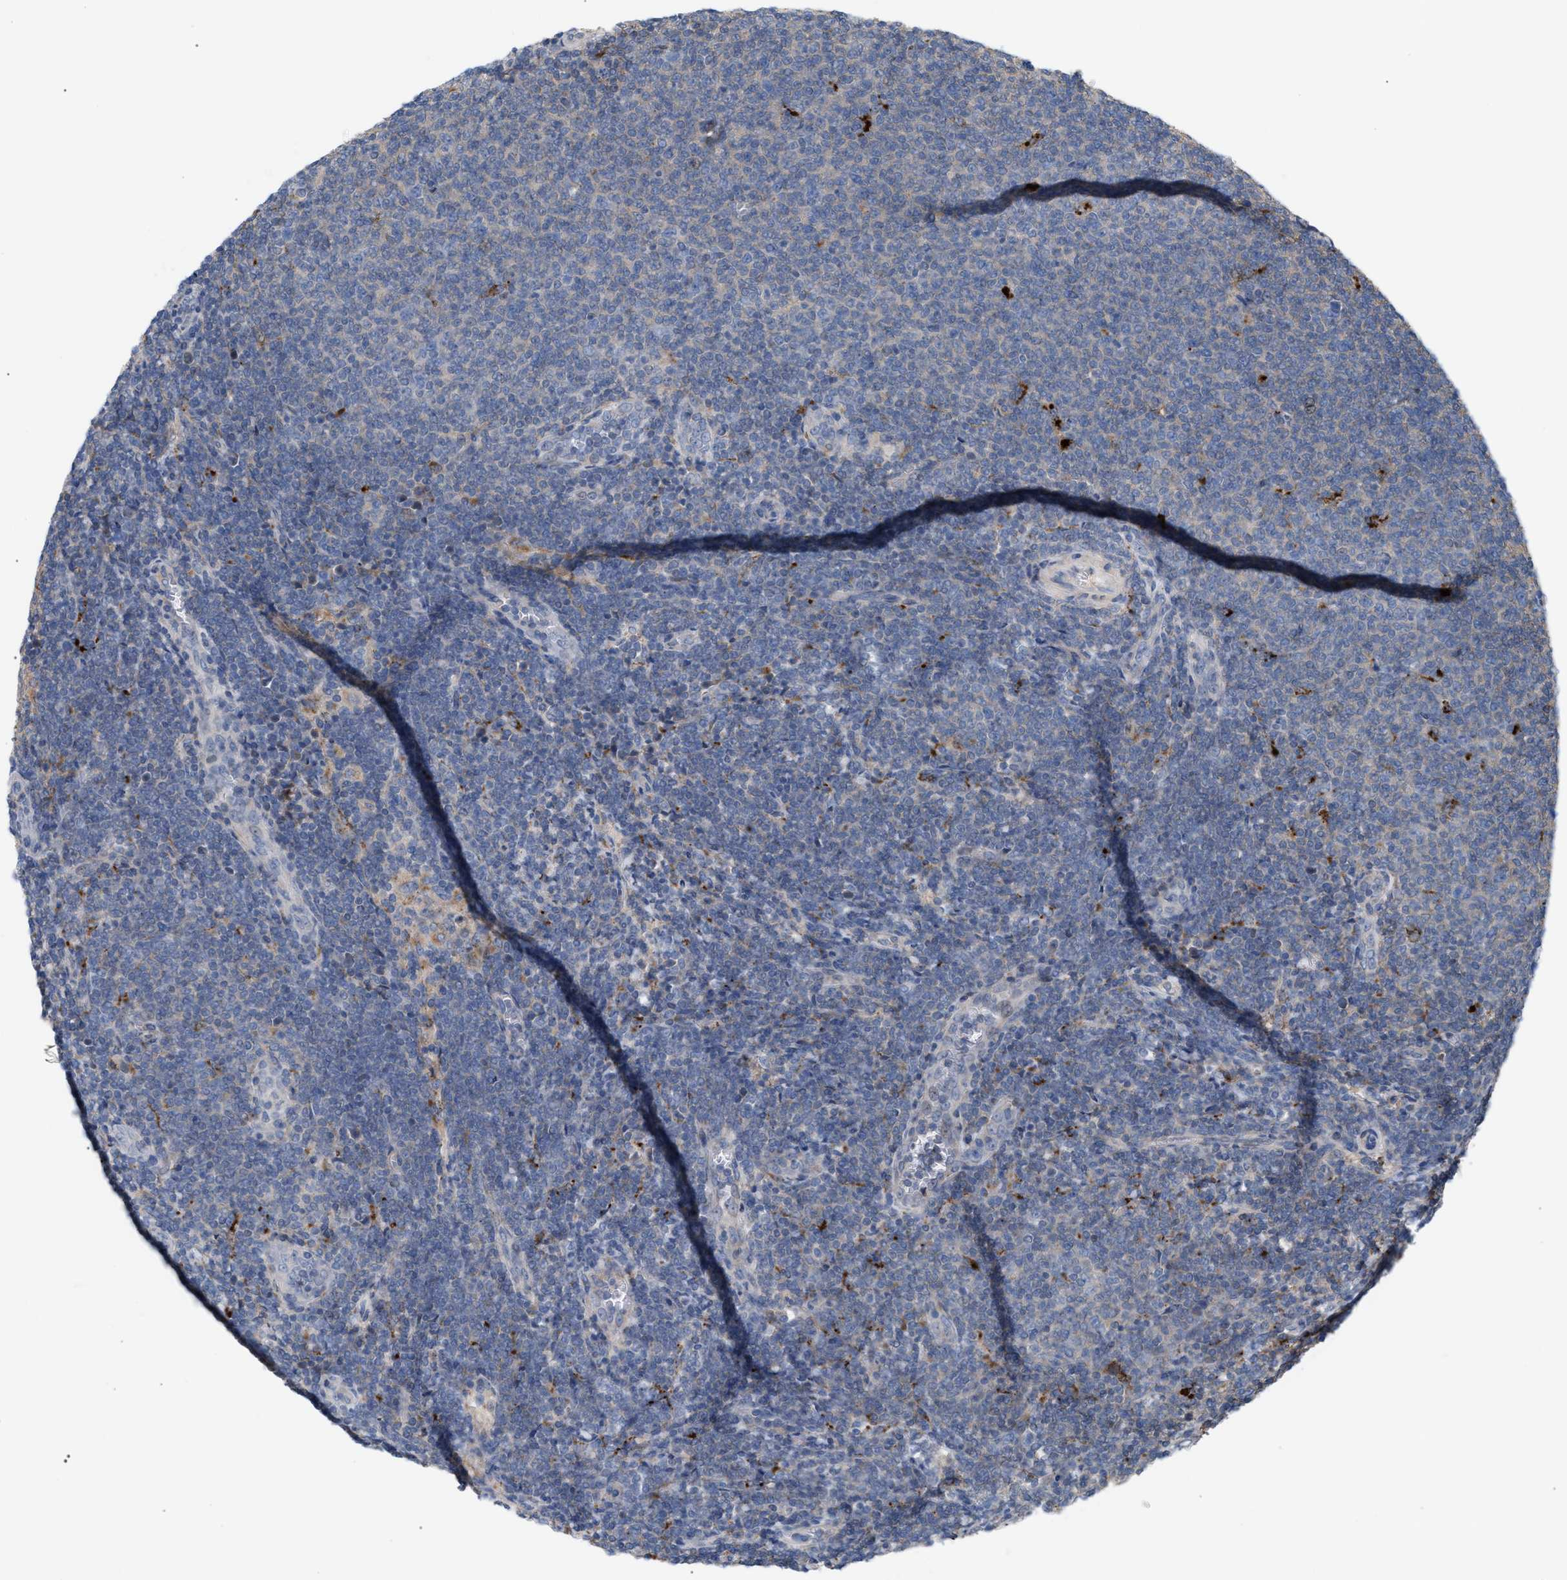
{"staining": {"intensity": "negative", "quantity": "none", "location": "none"}, "tissue": "lymphoma", "cell_type": "Tumor cells", "image_type": "cancer", "snomed": [{"axis": "morphology", "description": "Malignant lymphoma, non-Hodgkin's type, Low grade"}, {"axis": "topography", "description": "Lymph node"}], "caption": "Immunohistochemistry (IHC) of human low-grade malignant lymphoma, non-Hodgkin's type reveals no expression in tumor cells. (Immunohistochemistry (IHC), brightfield microscopy, high magnification).", "gene": "MBTD1", "patient": {"sex": "male", "age": 66}}